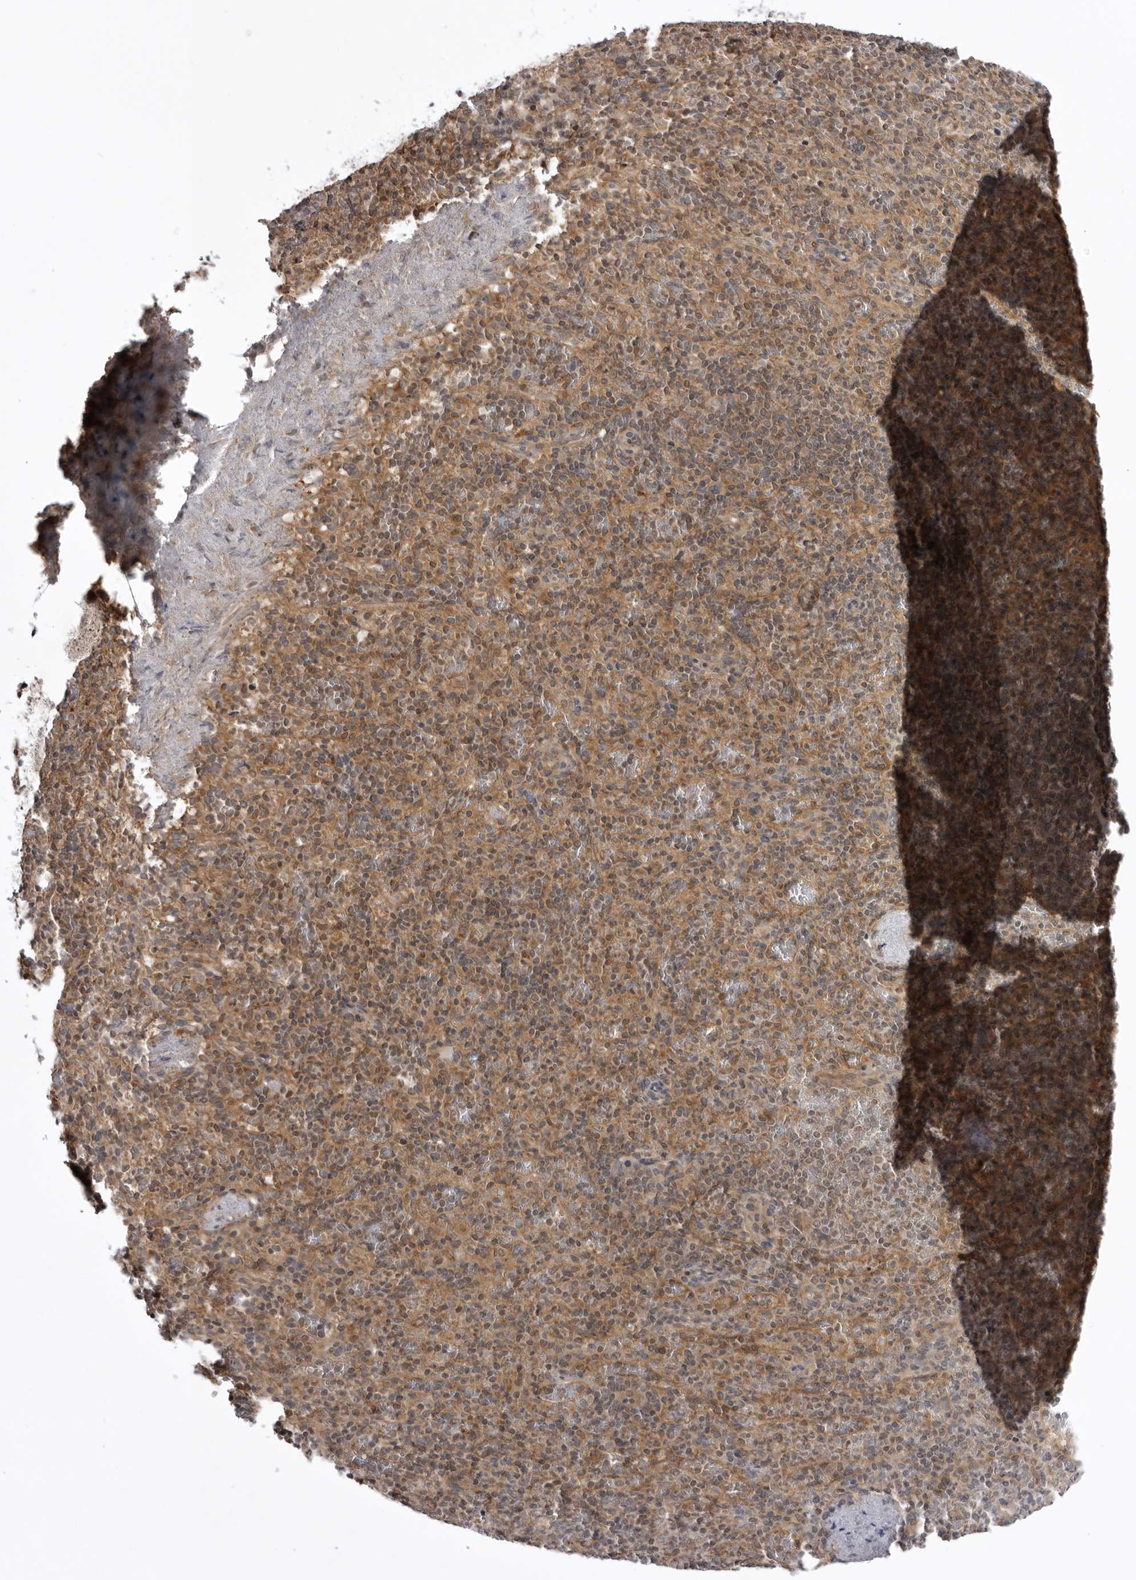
{"staining": {"intensity": "weak", "quantity": "25%-75%", "location": "cytoplasmic/membranous,nuclear"}, "tissue": "spleen", "cell_type": "Cells in red pulp", "image_type": "normal", "snomed": [{"axis": "morphology", "description": "Normal tissue, NOS"}, {"axis": "topography", "description": "Spleen"}], "caption": "High-power microscopy captured an IHC image of normal spleen, revealing weak cytoplasmic/membranous,nuclear positivity in approximately 25%-75% of cells in red pulp.", "gene": "USP43", "patient": {"sex": "female", "age": 74}}